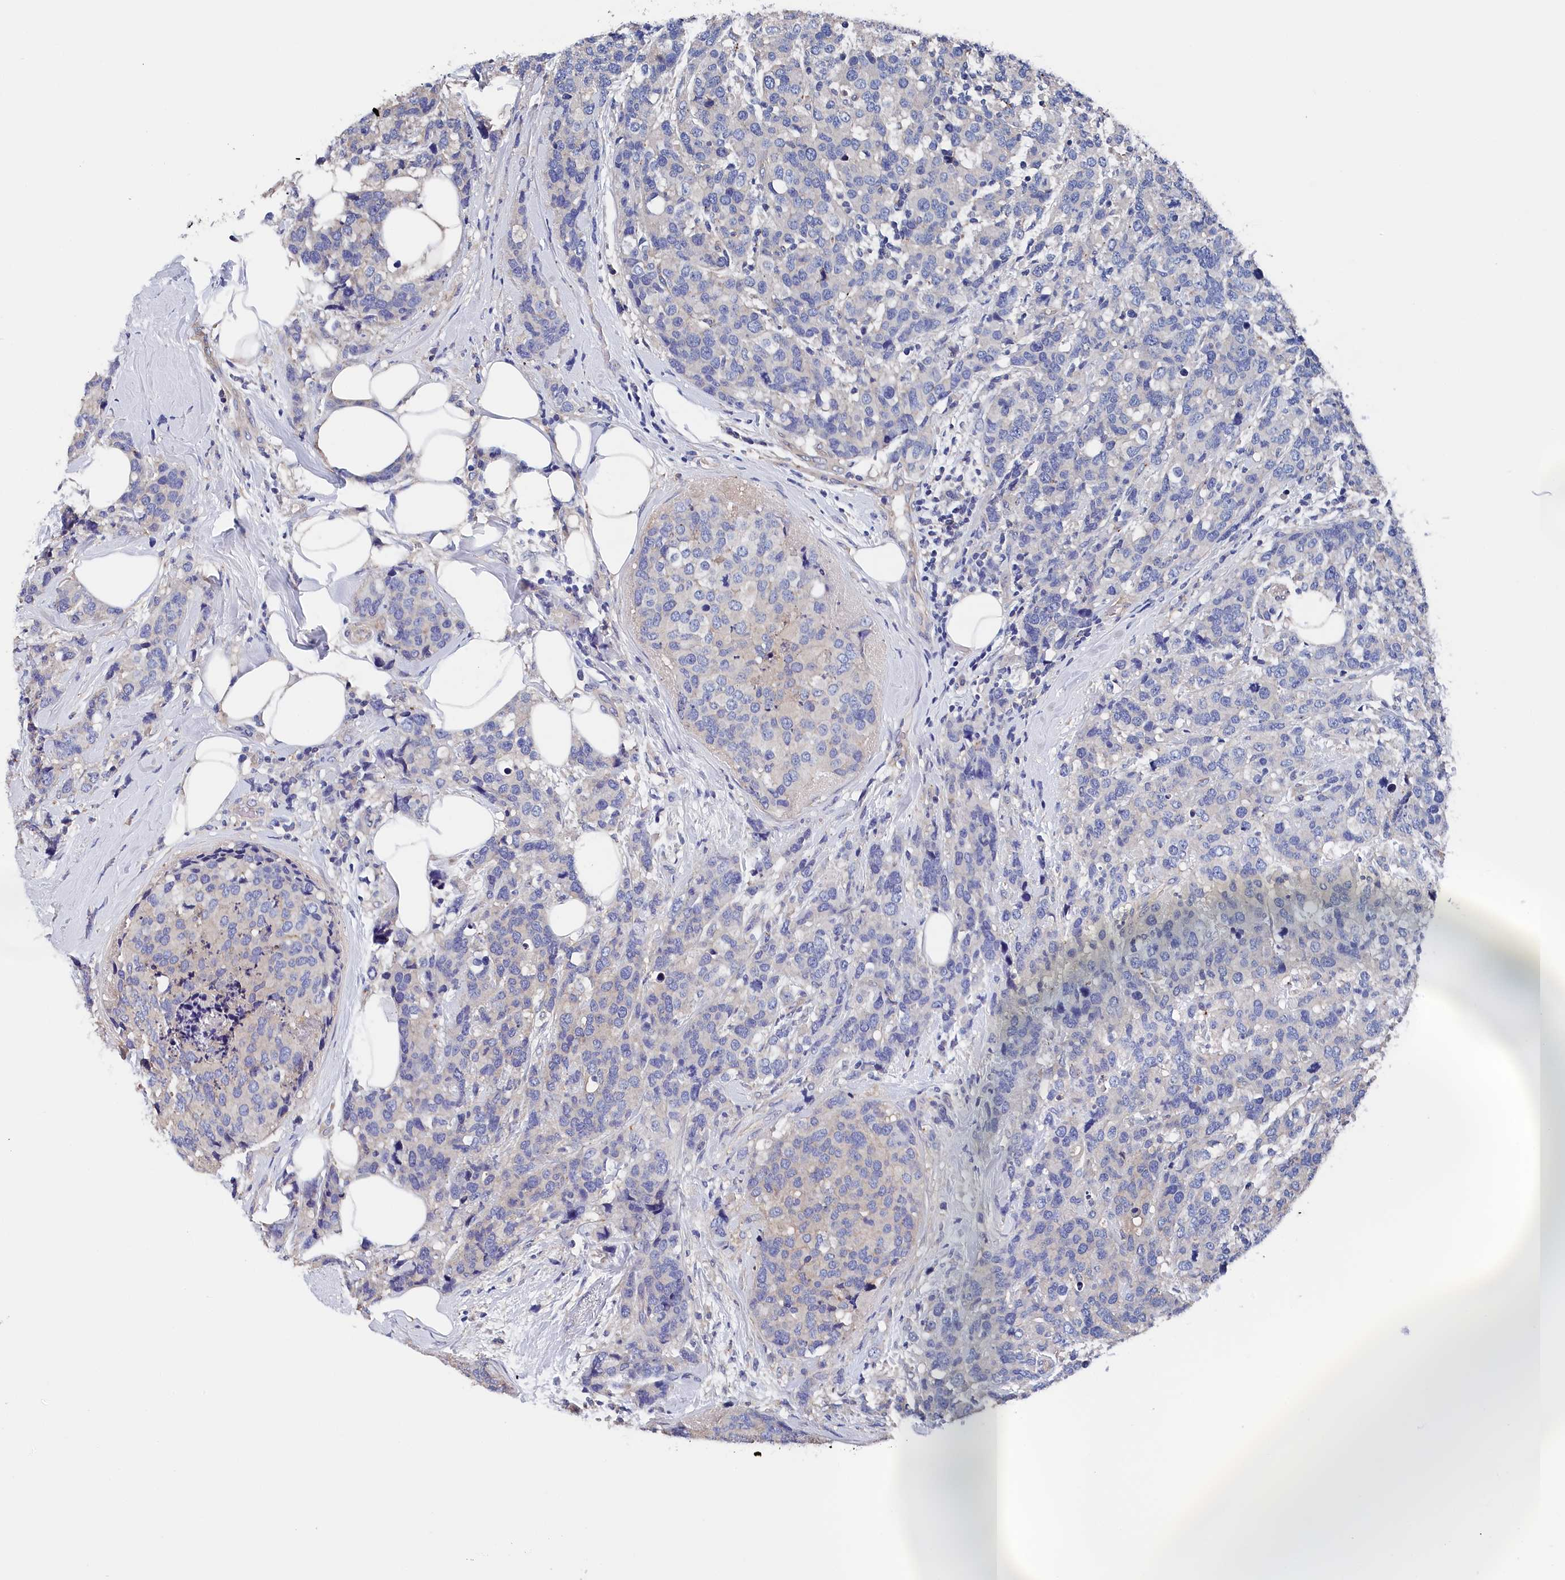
{"staining": {"intensity": "negative", "quantity": "none", "location": "none"}, "tissue": "breast cancer", "cell_type": "Tumor cells", "image_type": "cancer", "snomed": [{"axis": "morphology", "description": "Lobular carcinoma"}, {"axis": "topography", "description": "Breast"}], "caption": "Breast cancer (lobular carcinoma) stained for a protein using IHC demonstrates no positivity tumor cells.", "gene": "BHMT", "patient": {"sex": "female", "age": 59}}